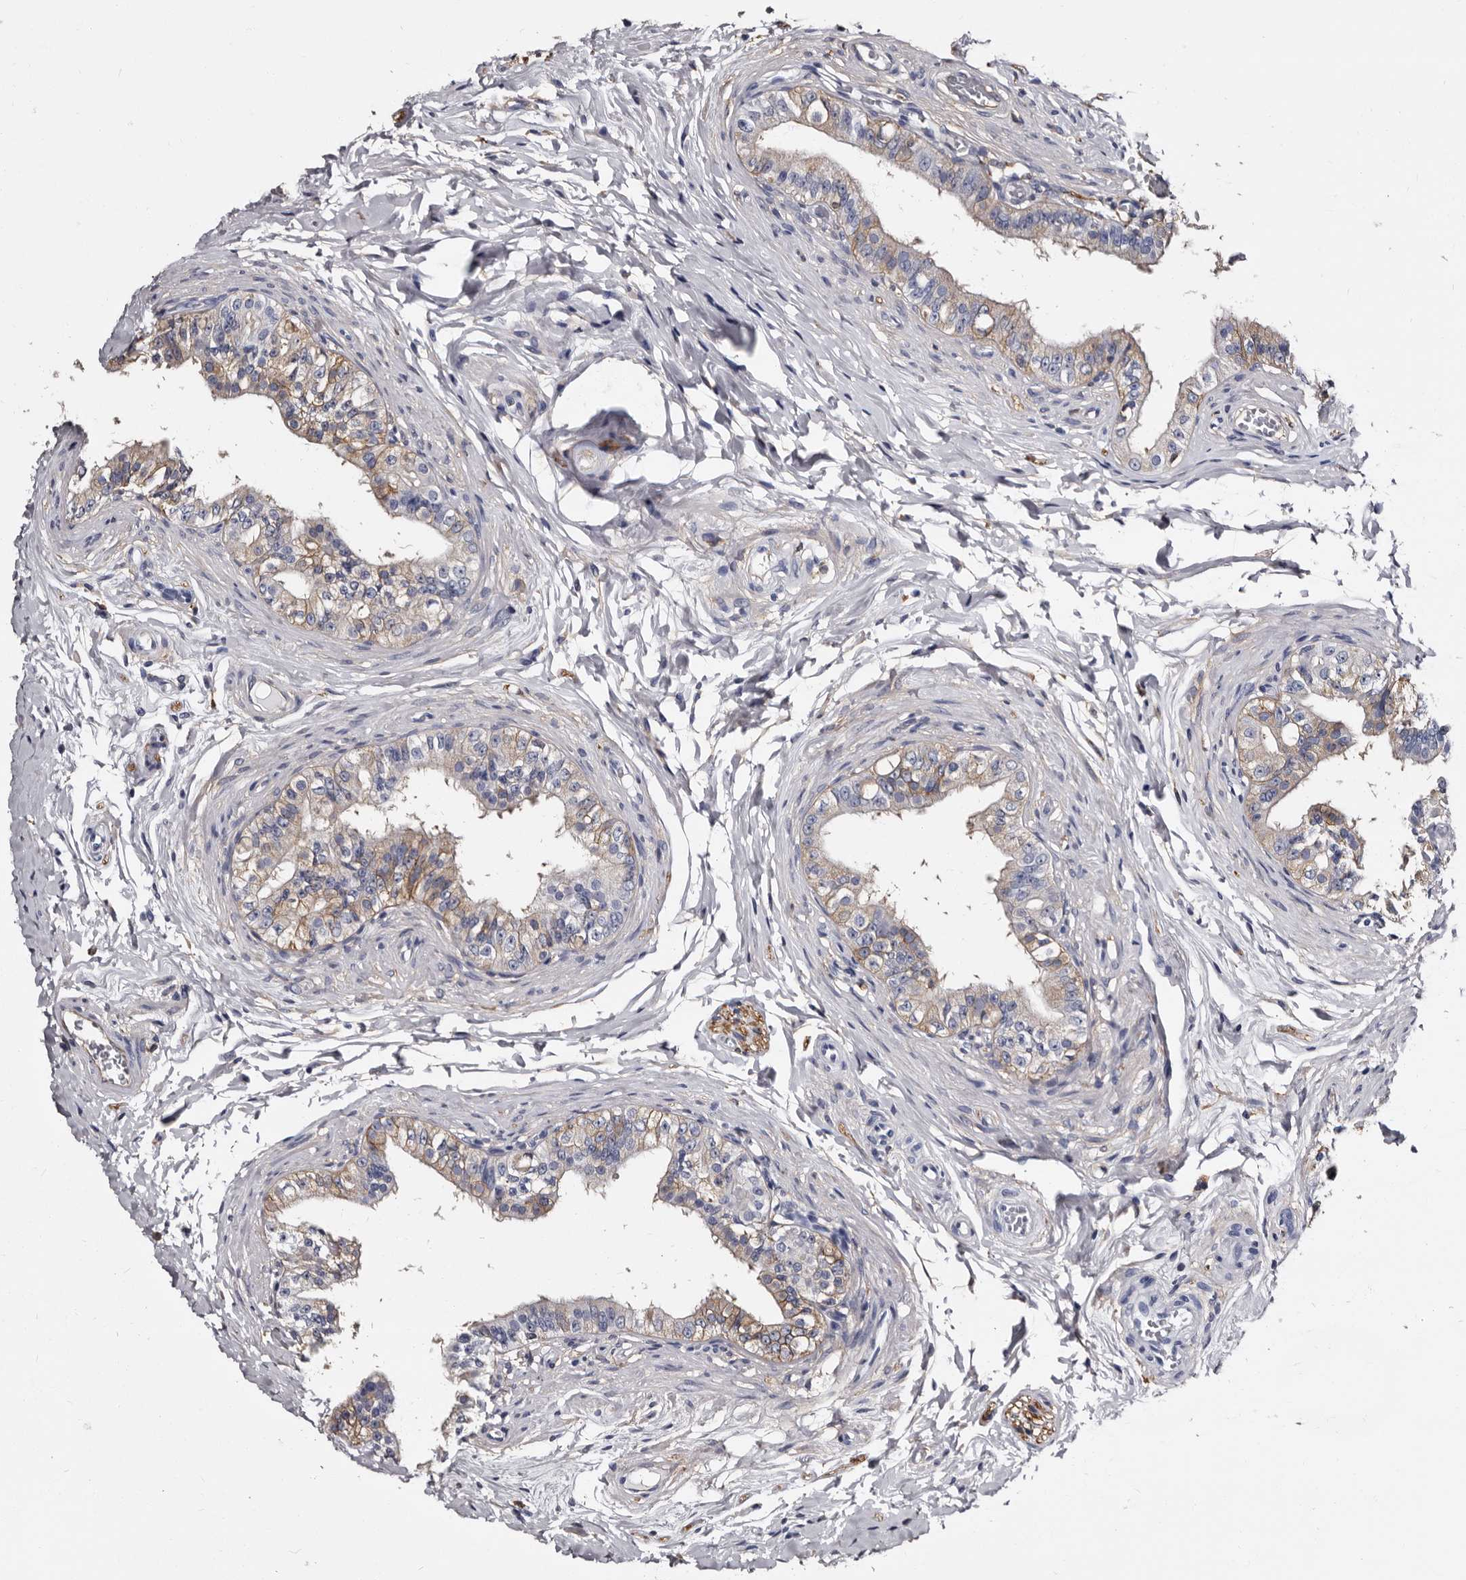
{"staining": {"intensity": "weak", "quantity": "25%-75%", "location": "cytoplasmic/membranous"}, "tissue": "epididymis", "cell_type": "Glandular cells", "image_type": "normal", "snomed": [{"axis": "morphology", "description": "Normal tissue, NOS"}, {"axis": "topography", "description": "Testis"}, {"axis": "topography", "description": "Epididymis"}], "caption": "Immunohistochemical staining of unremarkable human epididymis demonstrates low levels of weak cytoplasmic/membranous expression in approximately 25%-75% of glandular cells. Using DAB (3,3'-diaminobenzidine) (brown) and hematoxylin (blue) stains, captured at high magnification using brightfield microscopy.", "gene": "EPB41L3", "patient": {"sex": "male", "age": 36}}